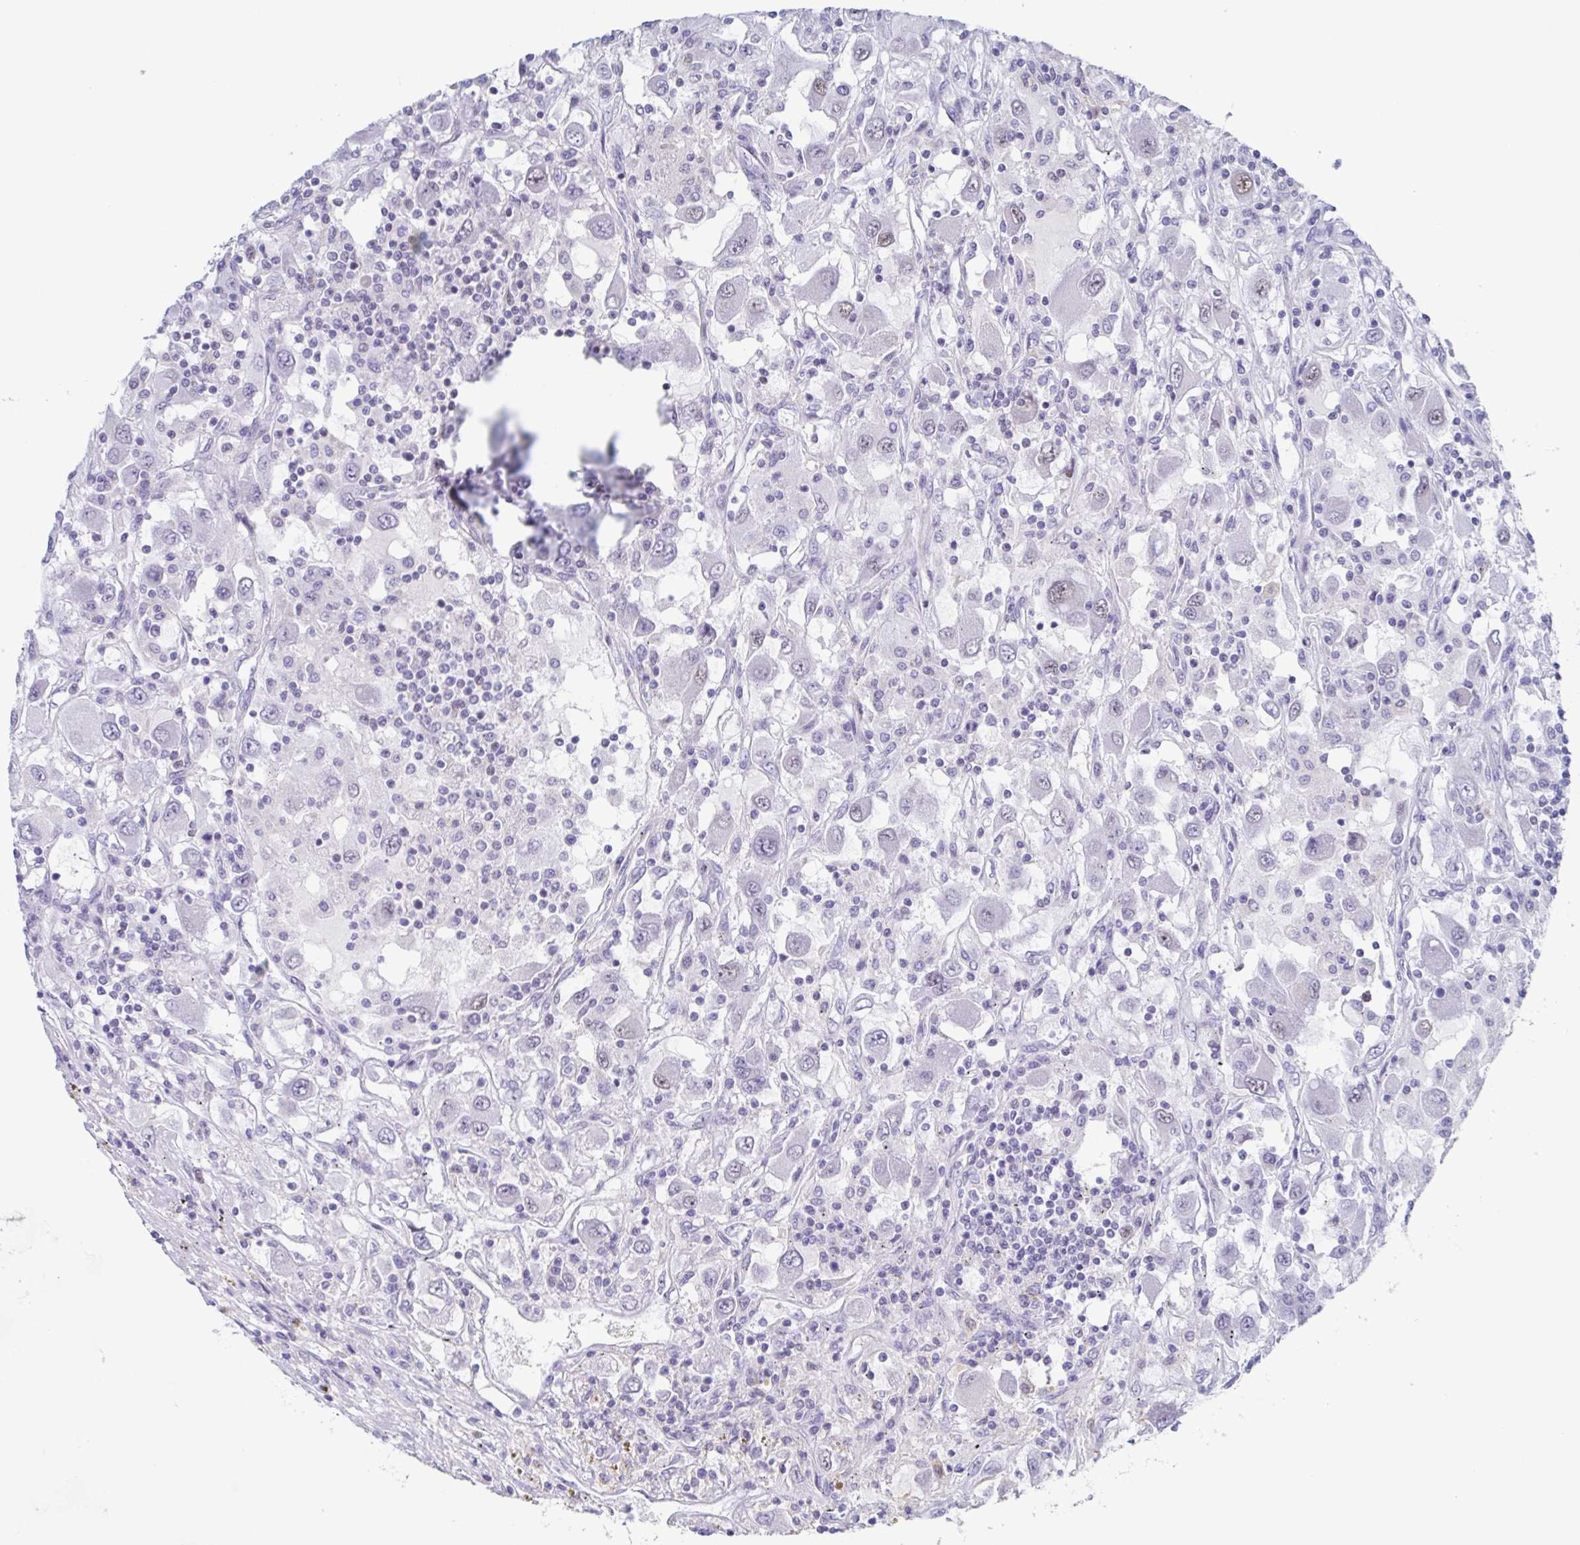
{"staining": {"intensity": "negative", "quantity": "none", "location": "none"}, "tissue": "renal cancer", "cell_type": "Tumor cells", "image_type": "cancer", "snomed": [{"axis": "morphology", "description": "Adenocarcinoma, NOS"}, {"axis": "topography", "description": "Kidney"}], "caption": "This is an IHC image of renal cancer. There is no staining in tumor cells.", "gene": "PBOV1", "patient": {"sex": "female", "age": 67}}